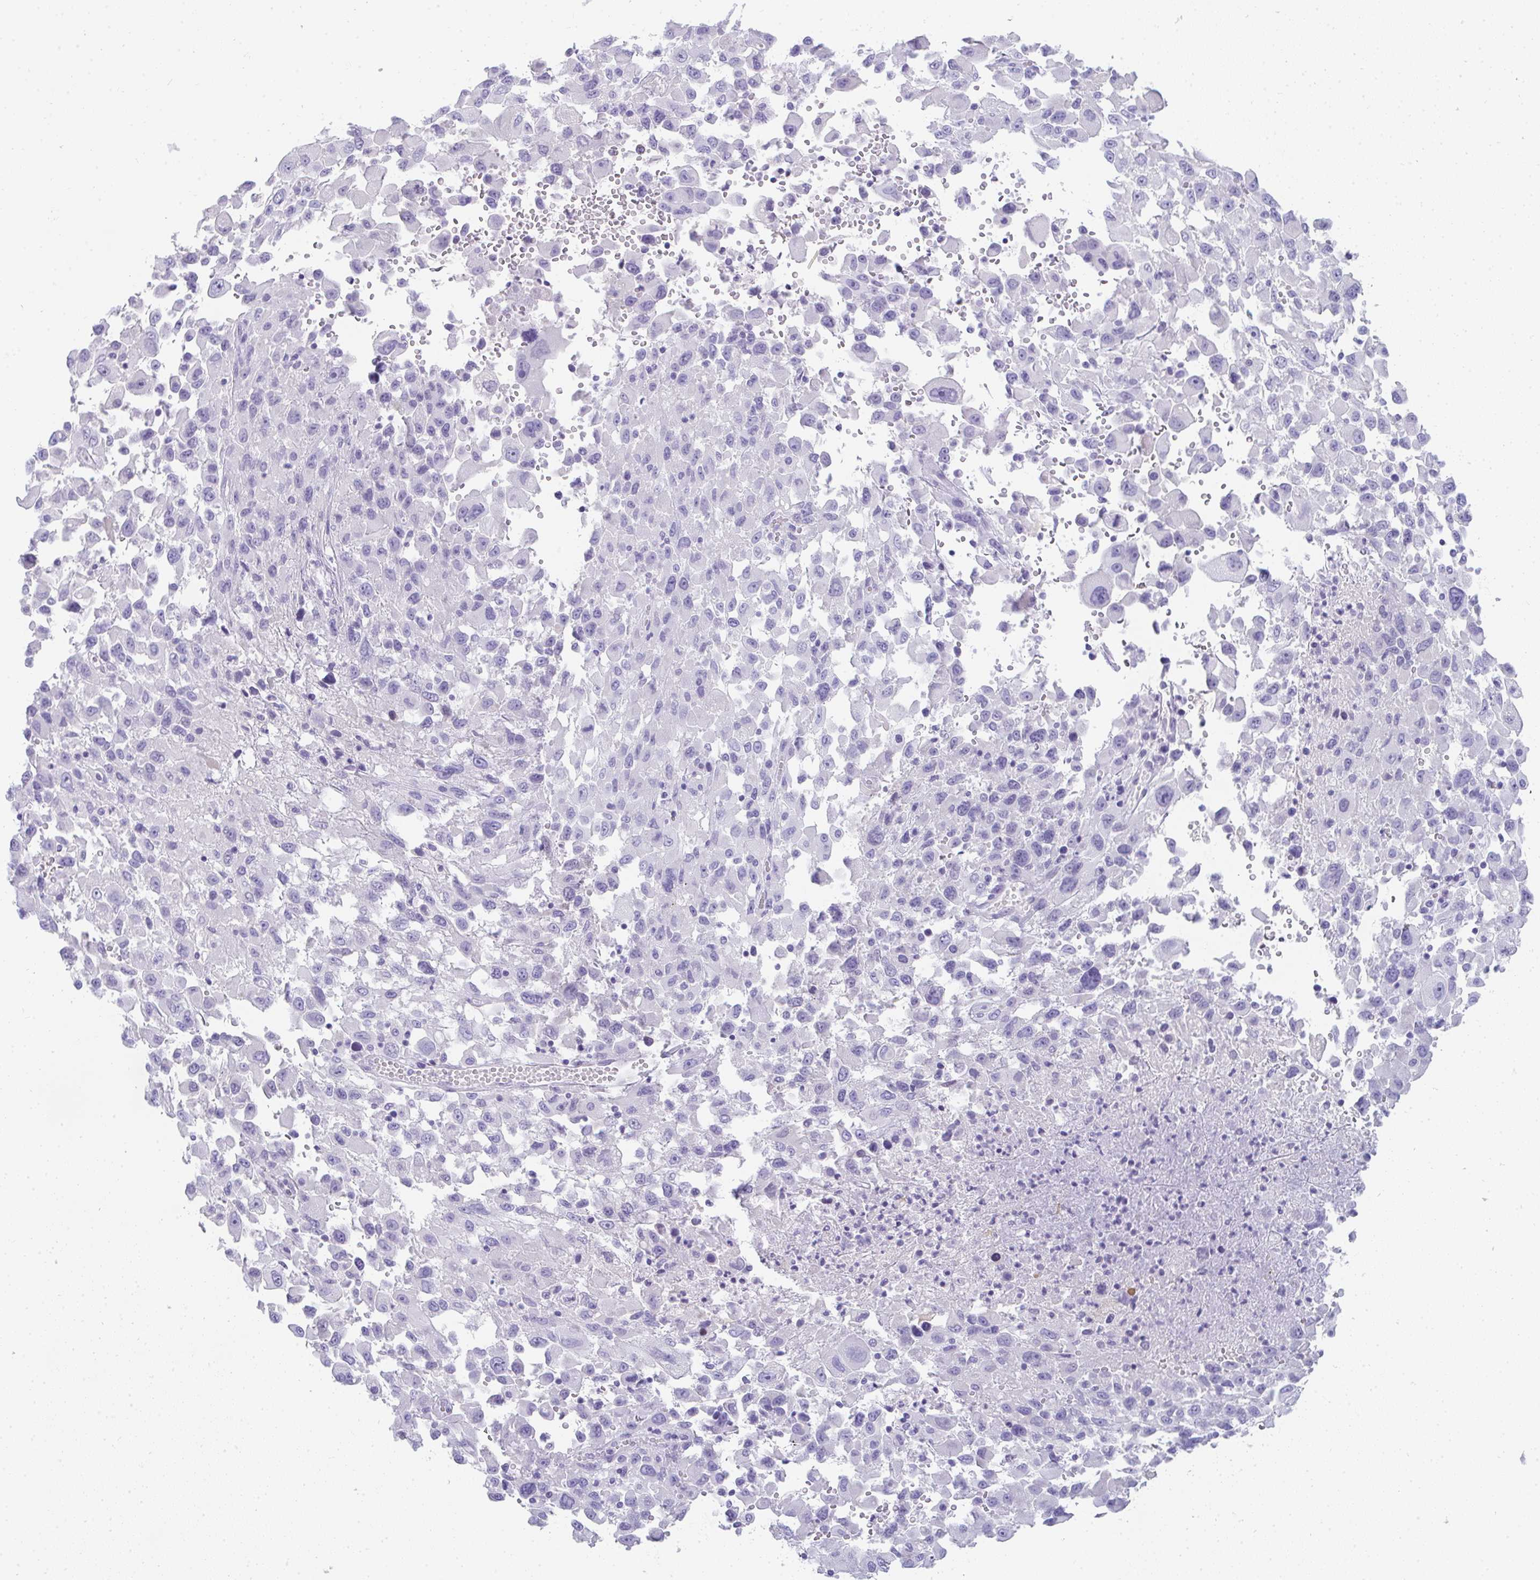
{"staining": {"intensity": "negative", "quantity": "none", "location": "none"}, "tissue": "melanoma", "cell_type": "Tumor cells", "image_type": "cancer", "snomed": [{"axis": "morphology", "description": "Malignant melanoma, Metastatic site"}, {"axis": "topography", "description": "Soft tissue"}], "caption": "An IHC image of melanoma is shown. There is no staining in tumor cells of melanoma. (DAB immunohistochemistry with hematoxylin counter stain).", "gene": "TTC30B", "patient": {"sex": "male", "age": 50}}